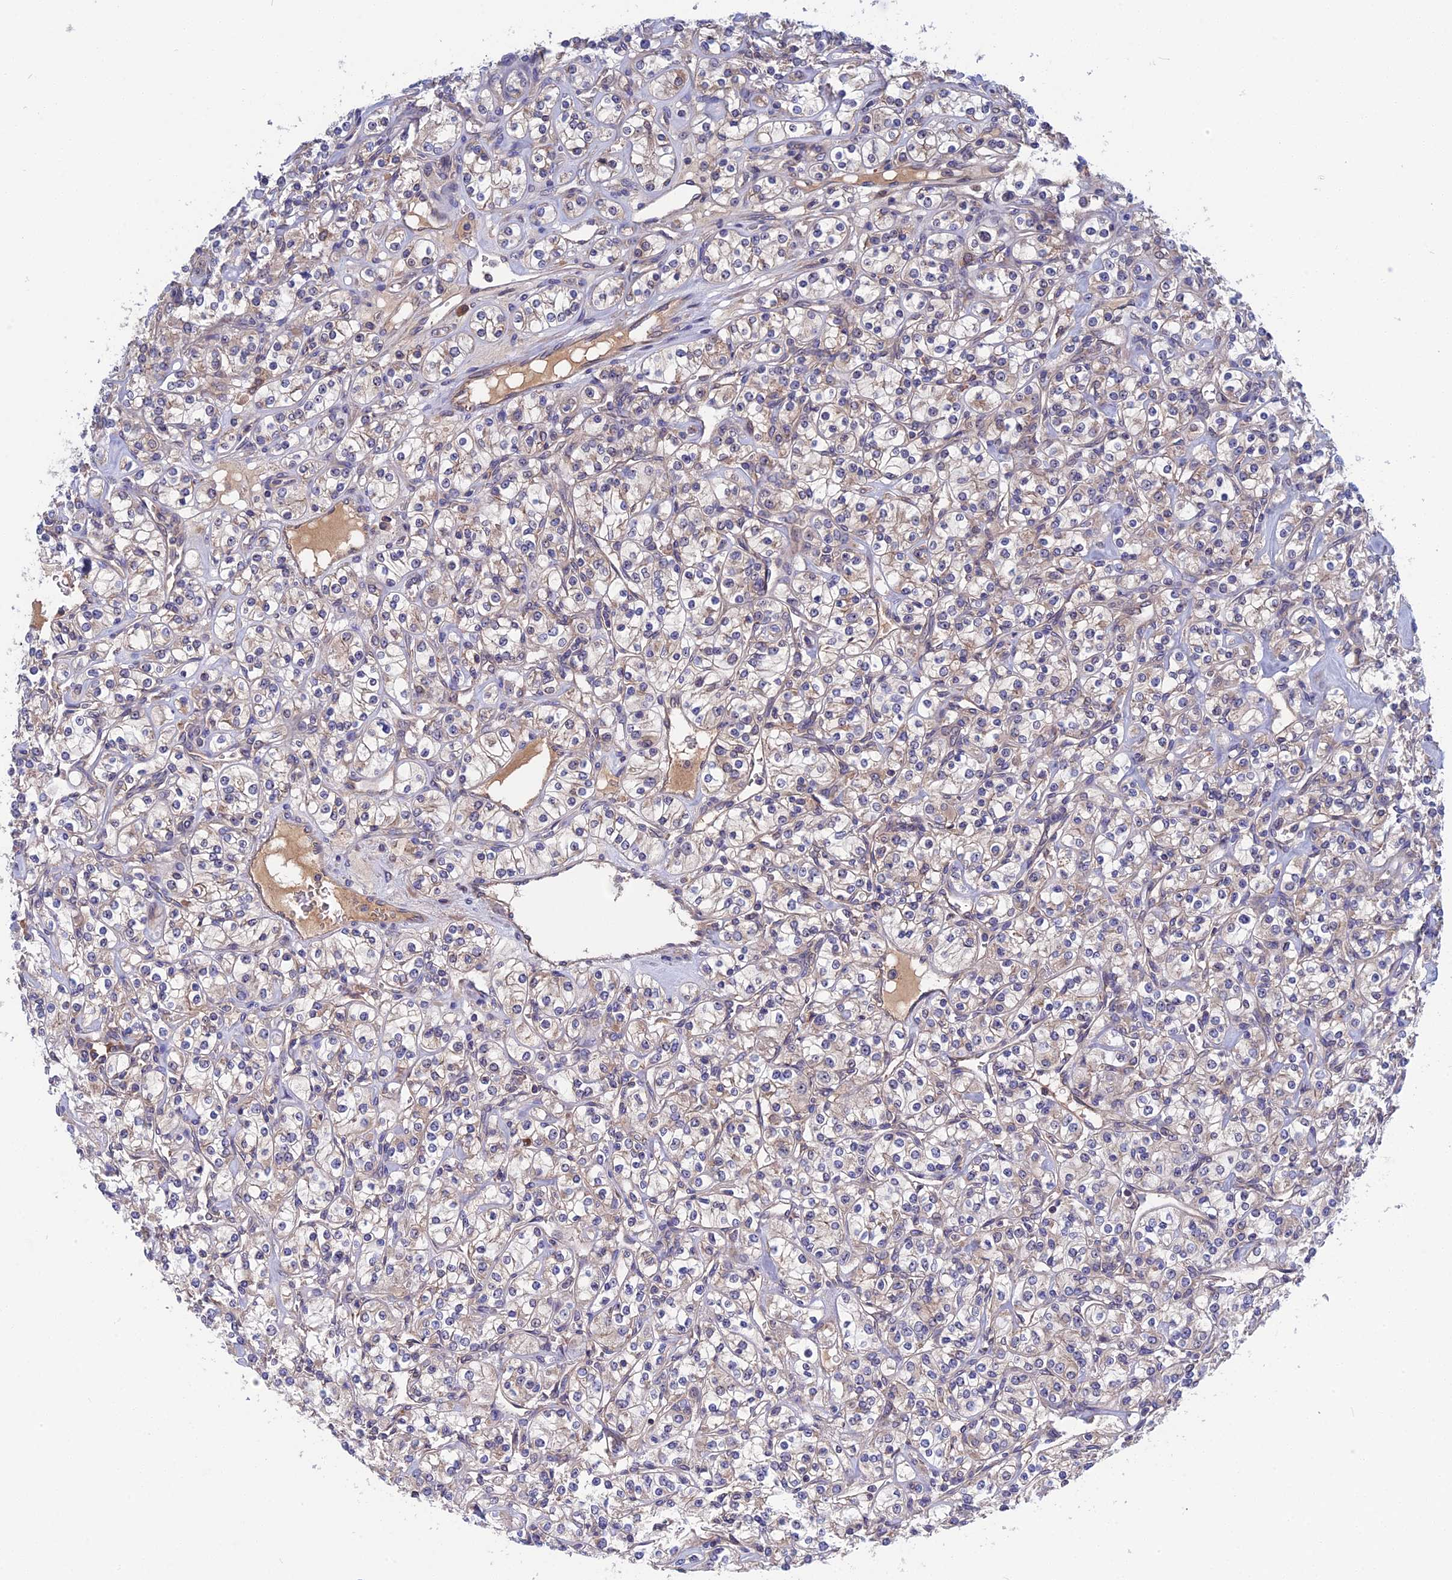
{"staining": {"intensity": "negative", "quantity": "none", "location": "none"}, "tissue": "renal cancer", "cell_type": "Tumor cells", "image_type": "cancer", "snomed": [{"axis": "morphology", "description": "Adenocarcinoma, NOS"}, {"axis": "topography", "description": "Kidney"}], "caption": "IHC histopathology image of neoplastic tissue: human renal cancer (adenocarcinoma) stained with DAB (3,3'-diaminobenzidine) demonstrates no significant protein expression in tumor cells.", "gene": "CRACD", "patient": {"sex": "male", "age": 77}}